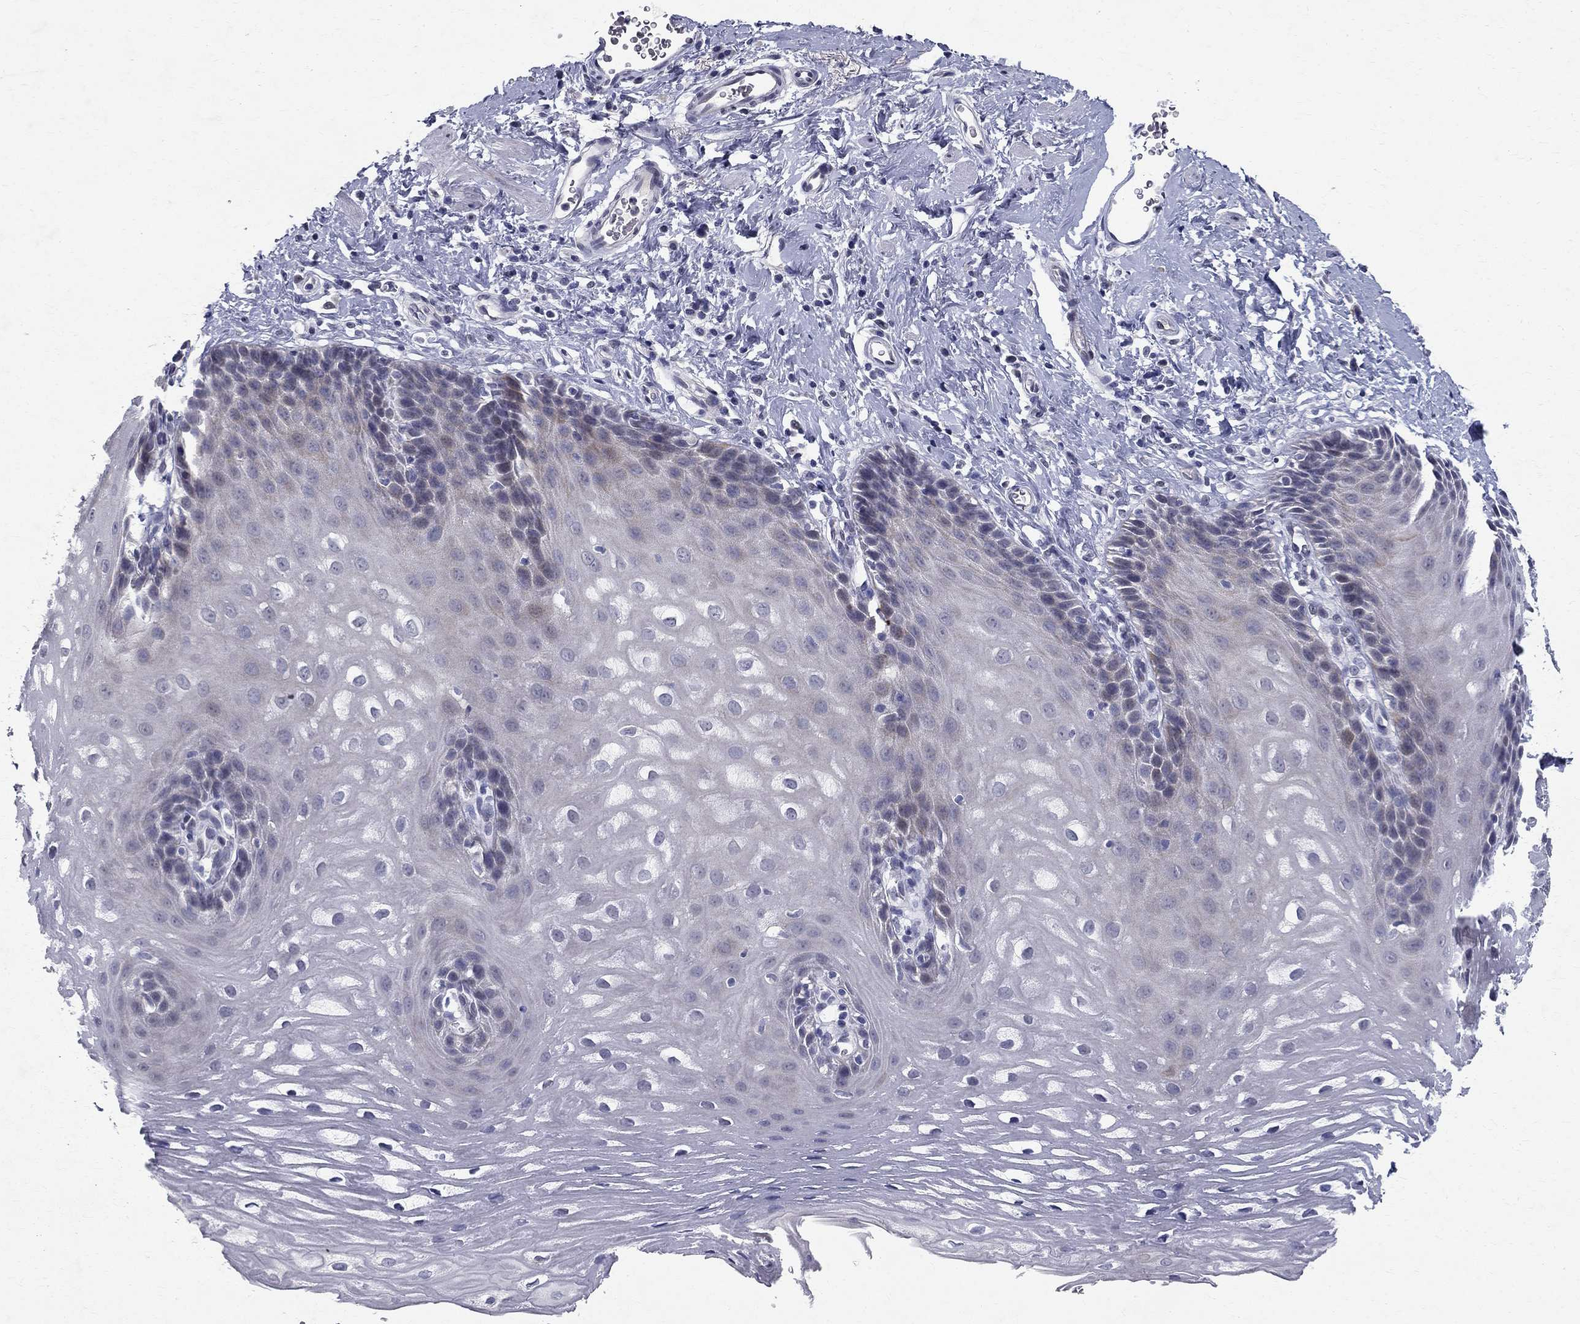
{"staining": {"intensity": "negative", "quantity": "none", "location": "none"}, "tissue": "esophagus", "cell_type": "Squamous epithelial cells", "image_type": "normal", "snomed": [{"axis": "morphology", "description": "Normal tissue, NOS"}, {"axis": "topography", "description": "Esophagus"}], "caption": "Histopathology image shows no protein expression in squamous epithelial cells of benign esophagus.", "gene": "RBFOX1", "patient": {"sex": "male", "age": 64}}